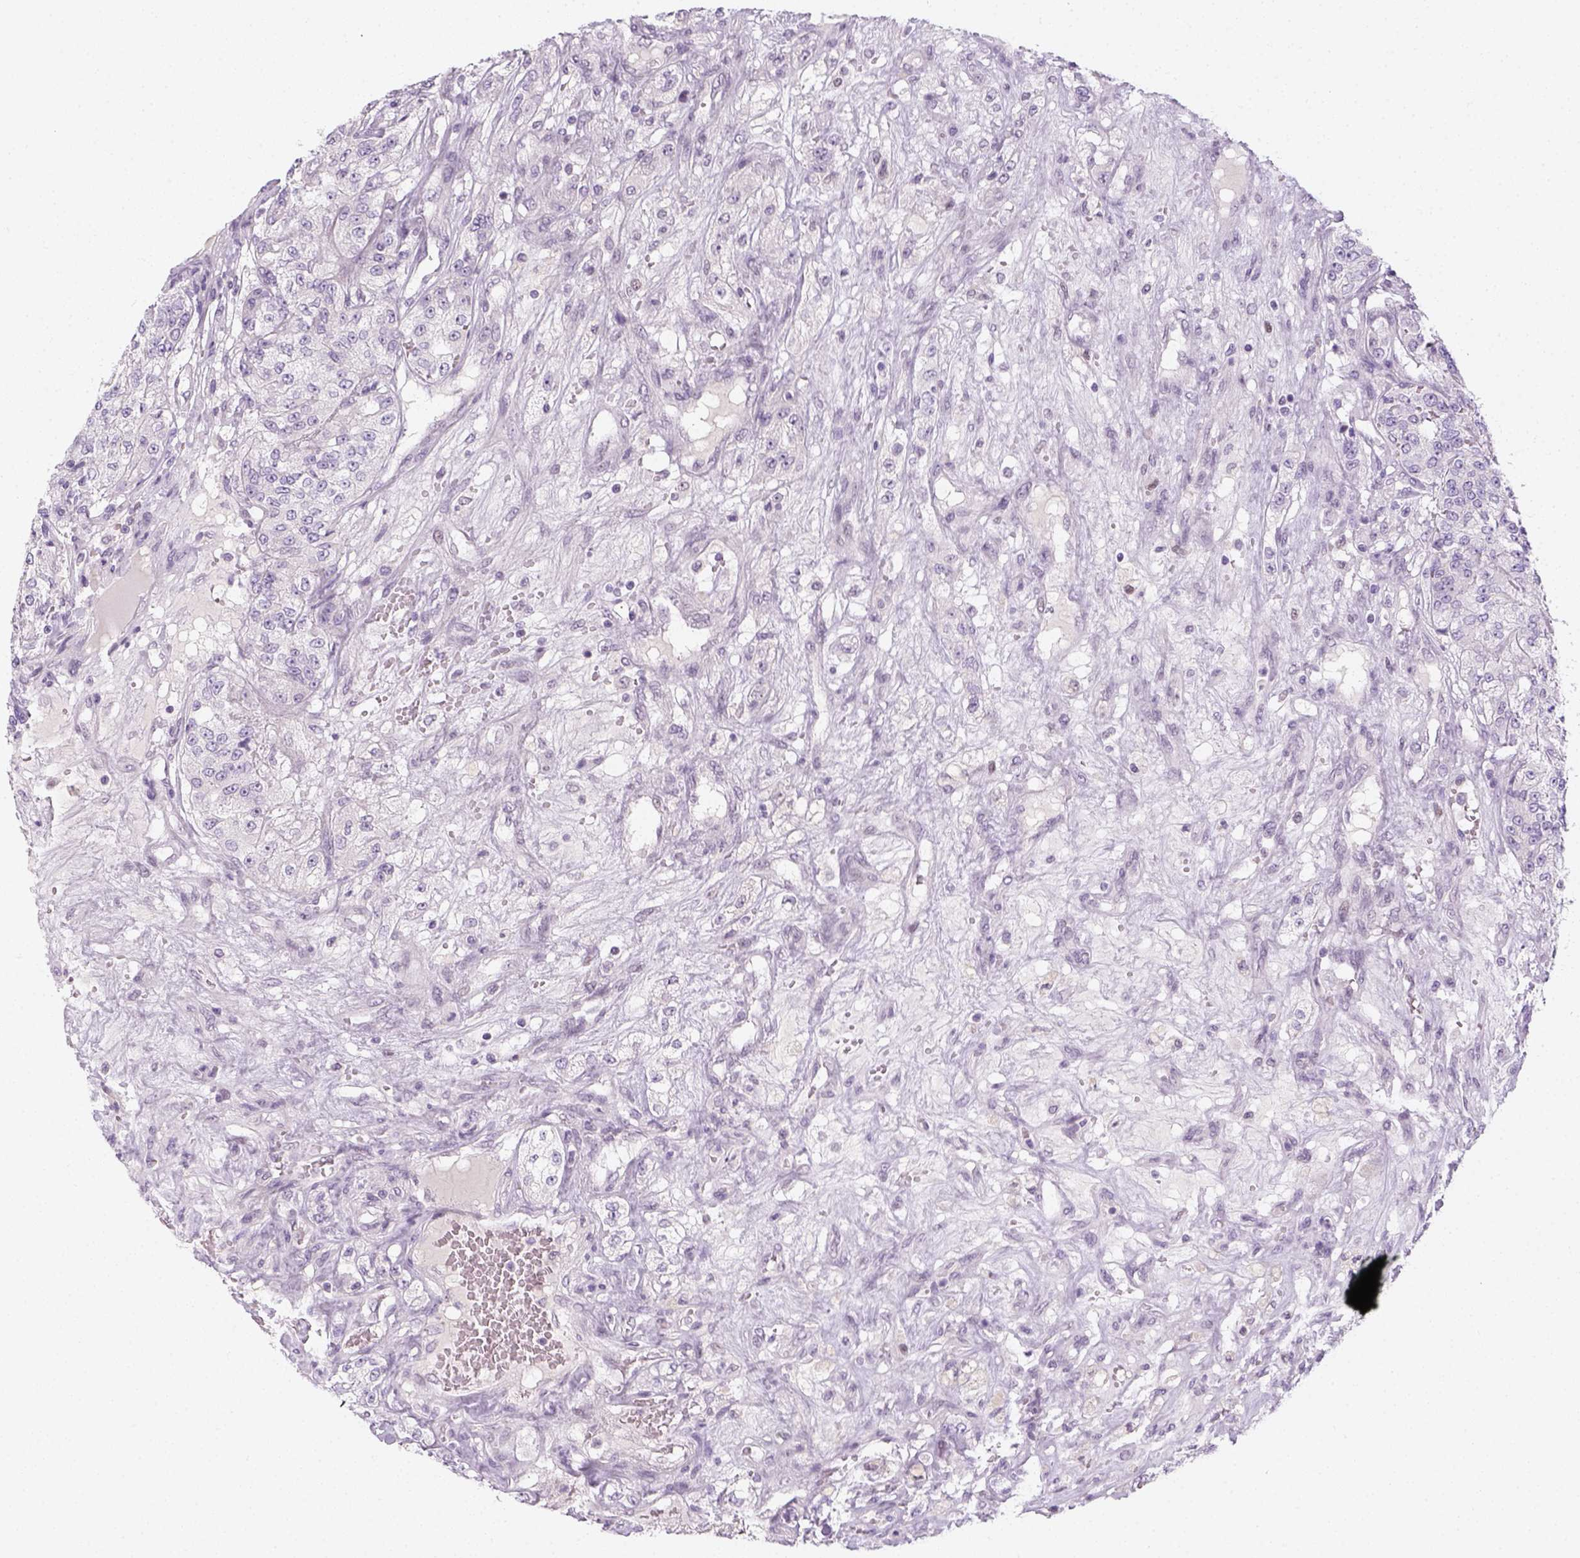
{"staining": {"intensity": "negative", "quantity": "none", "location": "none"}, "tissue": "renal cancer", "cell_type": "Tumor cells", "image_type": "cancer", "snomed": [{"axis": "morphology", "description": "Adenocarcinoma, NOS"}, {"axis": "topography", "description": "Kidney"}], "caption": "Image shows no significant protein positivity in tumor cells of adenocarcinoma (renal). The staining was performed using DAB (3,3'-diaminobenzidine) to visualize the protein expression in brown, while the nuclei were stained in blue with hematoxylin (Magnification: 20x).", "gene": "MAGEB3", "patient": {"sex": "female", "age": 63}}